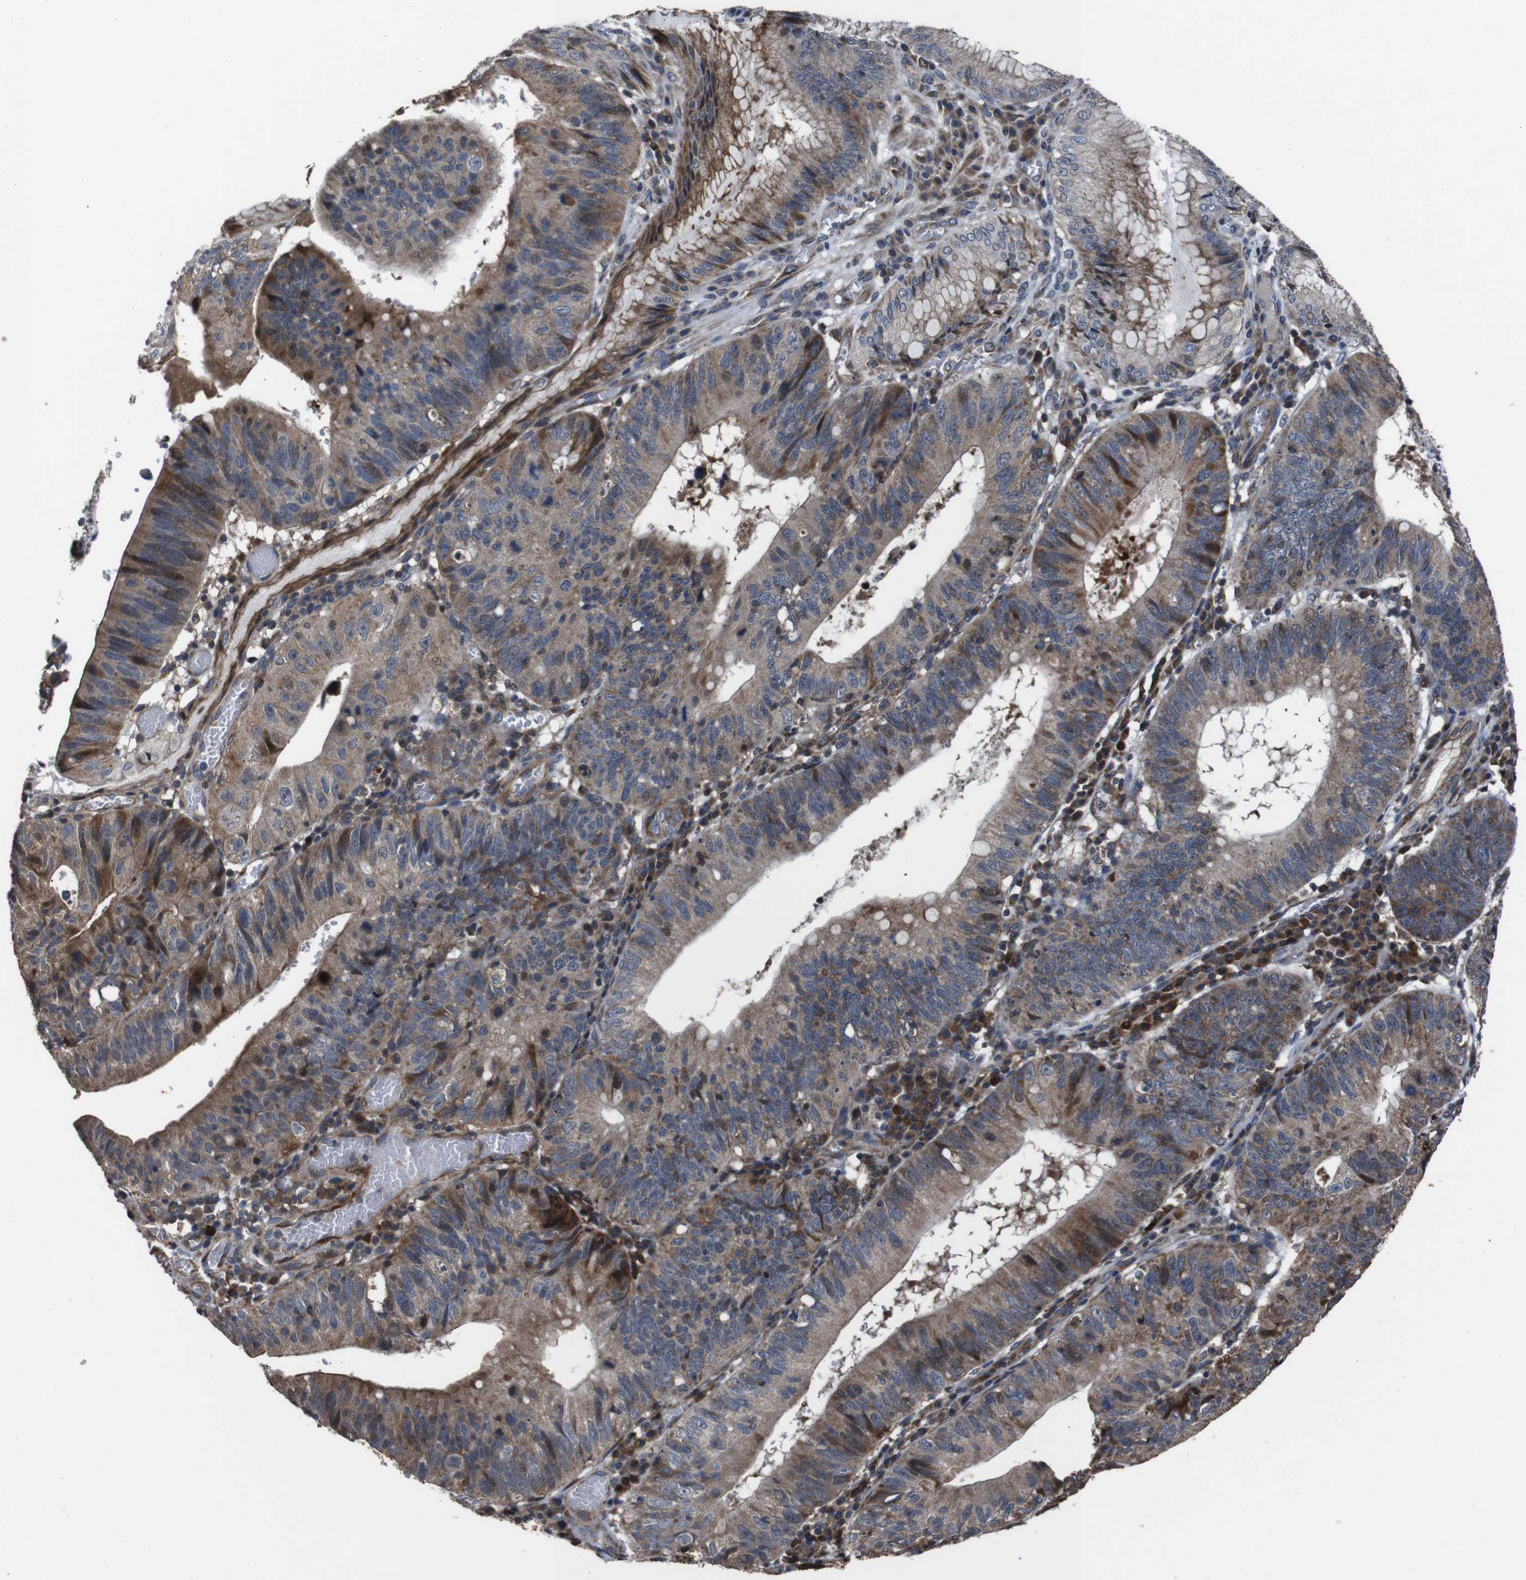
{"staining": {"intensity": "weak", "quantity": ">75%", "location": "cytoplasmic/membranous,nuclear"}, "tissue": "stomach cancer", "cell_type": "Tumor cells", "image_type": "cancer", "snomed": [{"axis": "morphology", "description": "Adenocarcinoma, NOS"}, {"axis": "topography", "description": "Stomach"}], "caption": "Stomach adenocarcinoma stained with immunohistochemistry demonstrates weak cytoplasmic/membranous and nuclear staining in approximately >75% of tumor cells.", "gene": "SNN", "patient": {"sex": "male", "age": 59}}